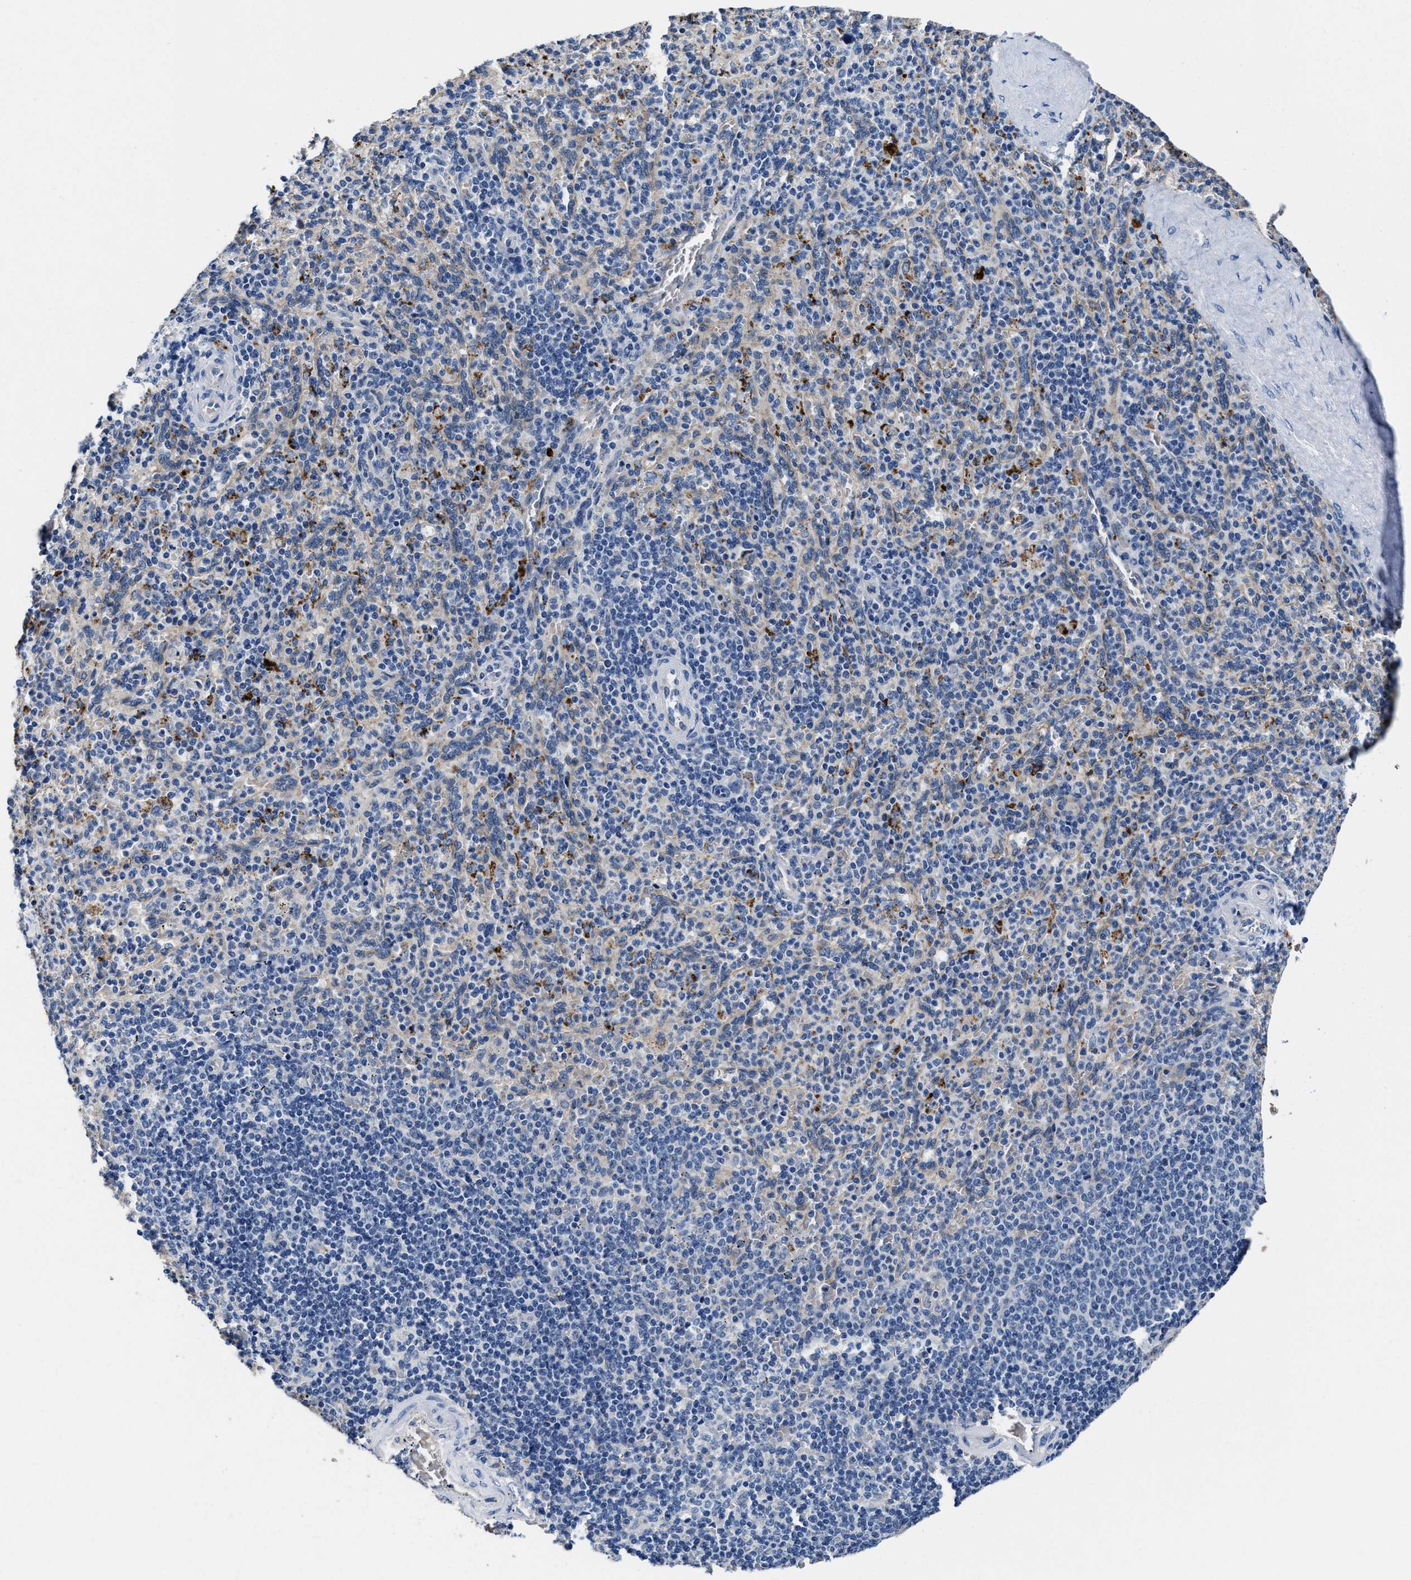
{"staining": {"intensity": "negative", "quantity": "none", "location": "none"}, "tissue": "spleen", "cell_type": "Cells in red pulp", "image_type": "normal", "snomed": [{"axis": "morphology", "description": "Normal tissue, NOS"}, {"axis": "topography", "description": "Spleen"}], "caption": "DAB (3,3'-diaminobenzidine) immunohistochemical staining of unremarkable human spleen demonstrates no significant staining in cells in red pulp.", "gene": "GHITM", "patient": {"sex": "male", "age": 36}}